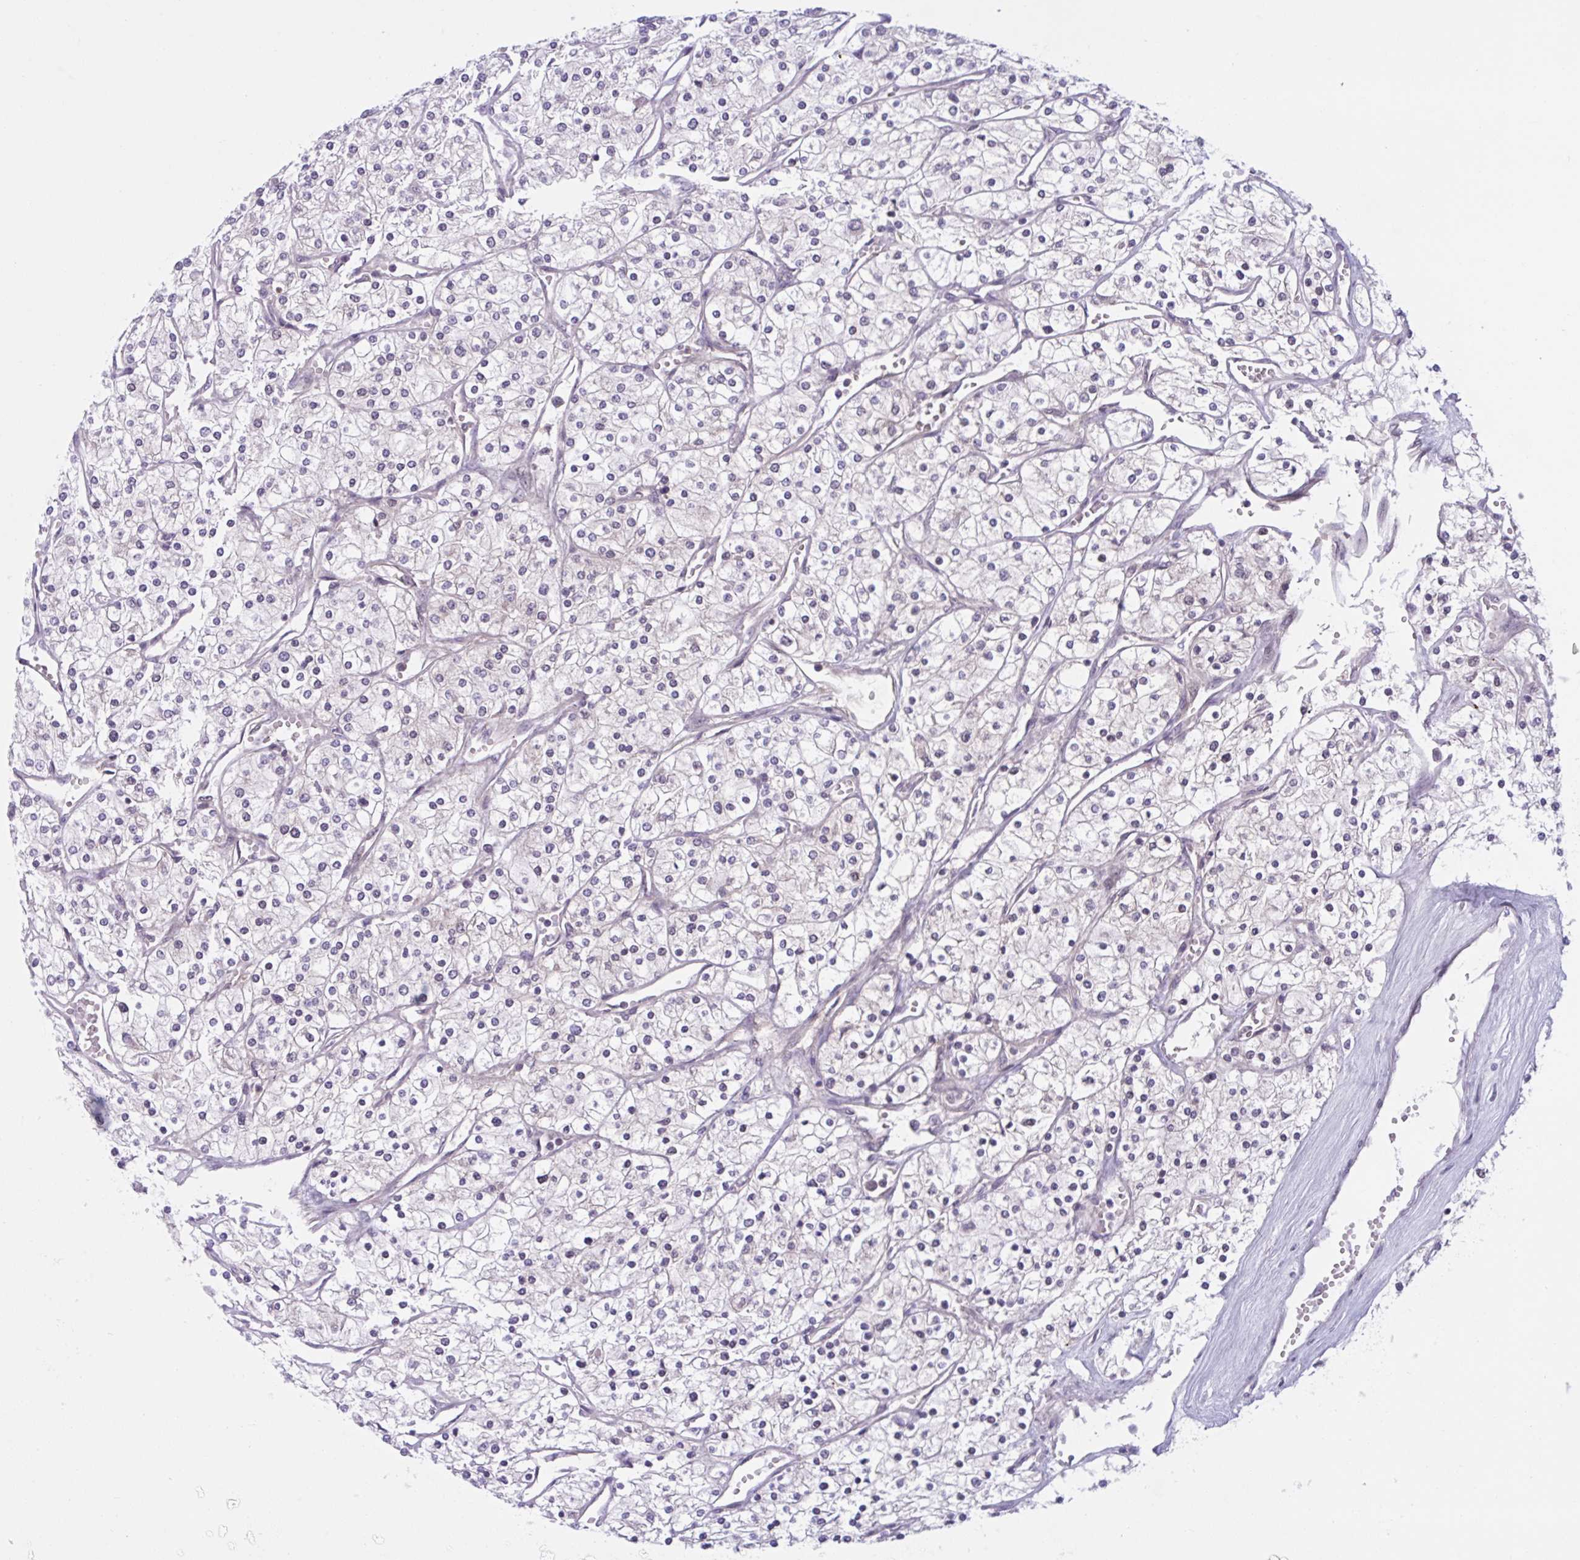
{"staining": {"intensity": "negative", "quantity": "none", "location": "none"}, "tissue": "renal cancer", "cell_type": "Tumor cells", "image_type": "cancer", "snomed": [{"axis": "morphology", "description": "Adenocarcinoma, NOS"}, {"axis": "topography", "description": "Kidney"}], "caption": "A histopathology image of renal cancer stained for a protein displays no brown staining in tumor cells.", "gene": "TTC7B", "patient": {"sex": "male", "age": 80}}